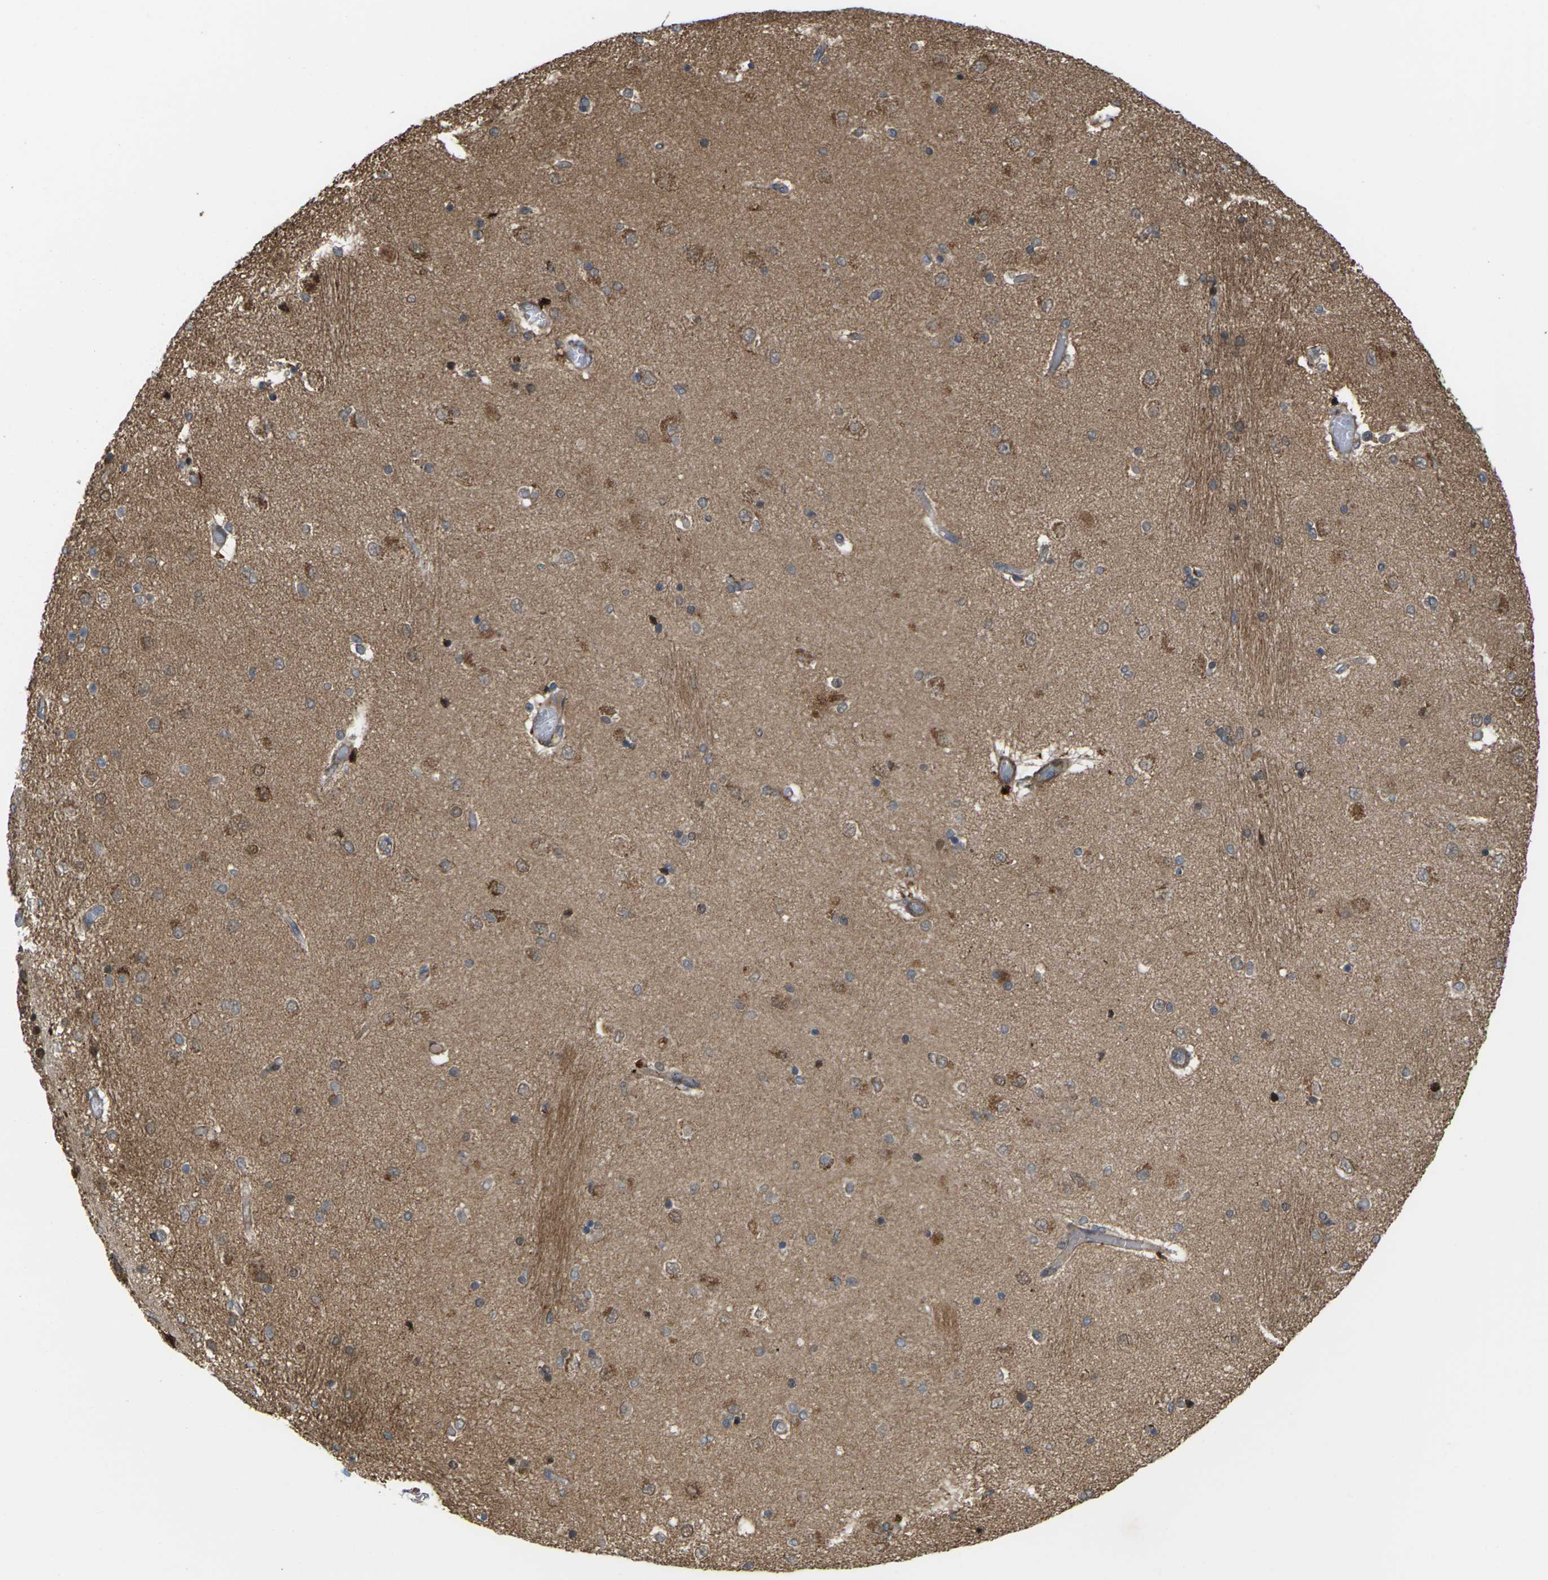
{"staining": {"intensity": "moderate", "quantity": ">75%", "location": "cytoplasmic/membranous,nuclear"}, "tissue": "hippocampus", "cell_type": "Glial cells", "image_type": "normal", "snomed": [{"axis": "morphology", "description": "Normal tissue, NOS"}, {"axis": "topography", "description": "Hippocampus"}], "caption": "A high-resolution histopathology image shows IHC staining of benign hippocampus, which exhibits moderate cytoplasmic/membranous,nuclear staining in about >75% of glial cells.", "gene": "ROBO1", "patient": {"sex": "female", "age": 54}}